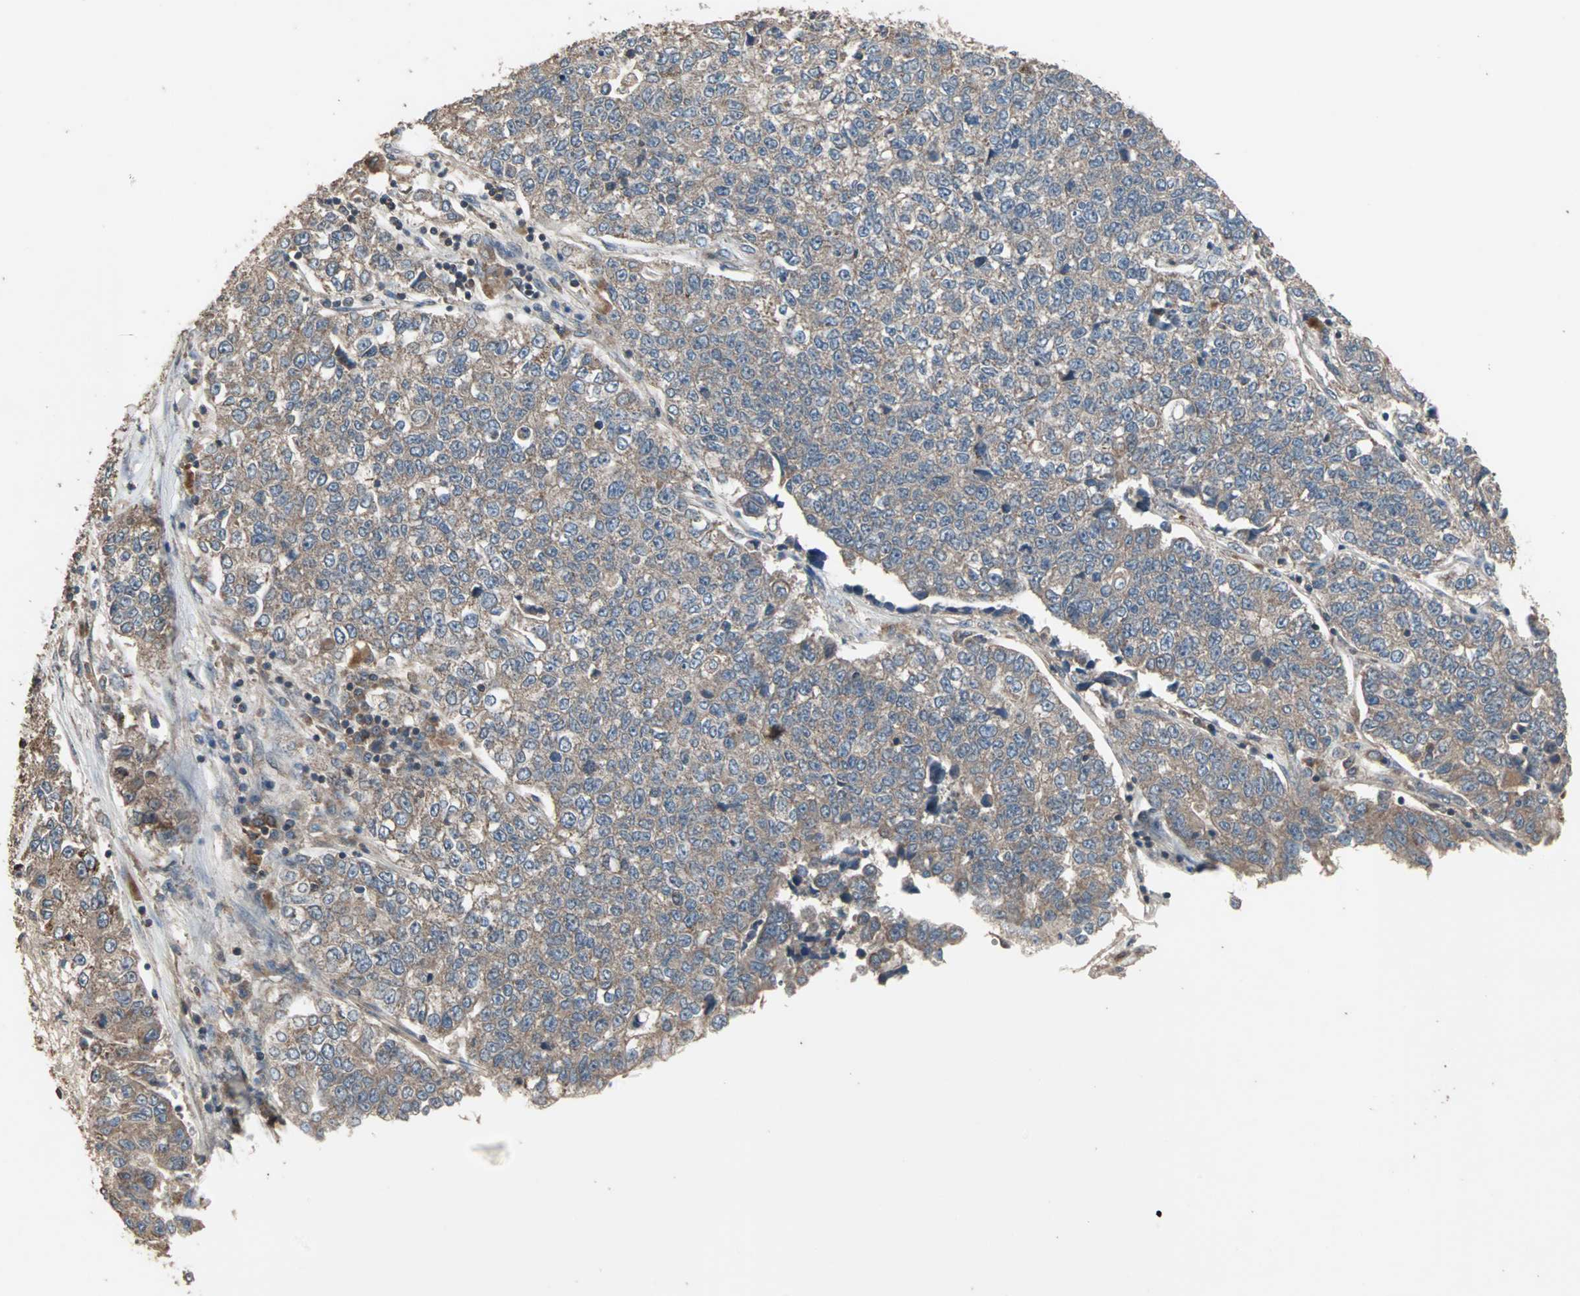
{"staining": {"intensity": "moderate", "quantity": ">75%", "location": "cytoplasmic/membranous"}, "tissue": "lung cancer", "cell_type": "Tumor cells", "image_type": "cancer", "snomed": [{"axis": "morphology", "description": "Adenocarcinoma, NOS"}, {"axis": "topography", "description": "Lung"}], "caption": "Protein expression analysis of lung cancer shows moderate cytoplasmic/membranous staining in about >75% of tumor cells. The protein of interest is shown in brown color, while the nuclei are stained blue.", "gene": "UBAC1", "patient": {"sex": "male", "age": 49}}